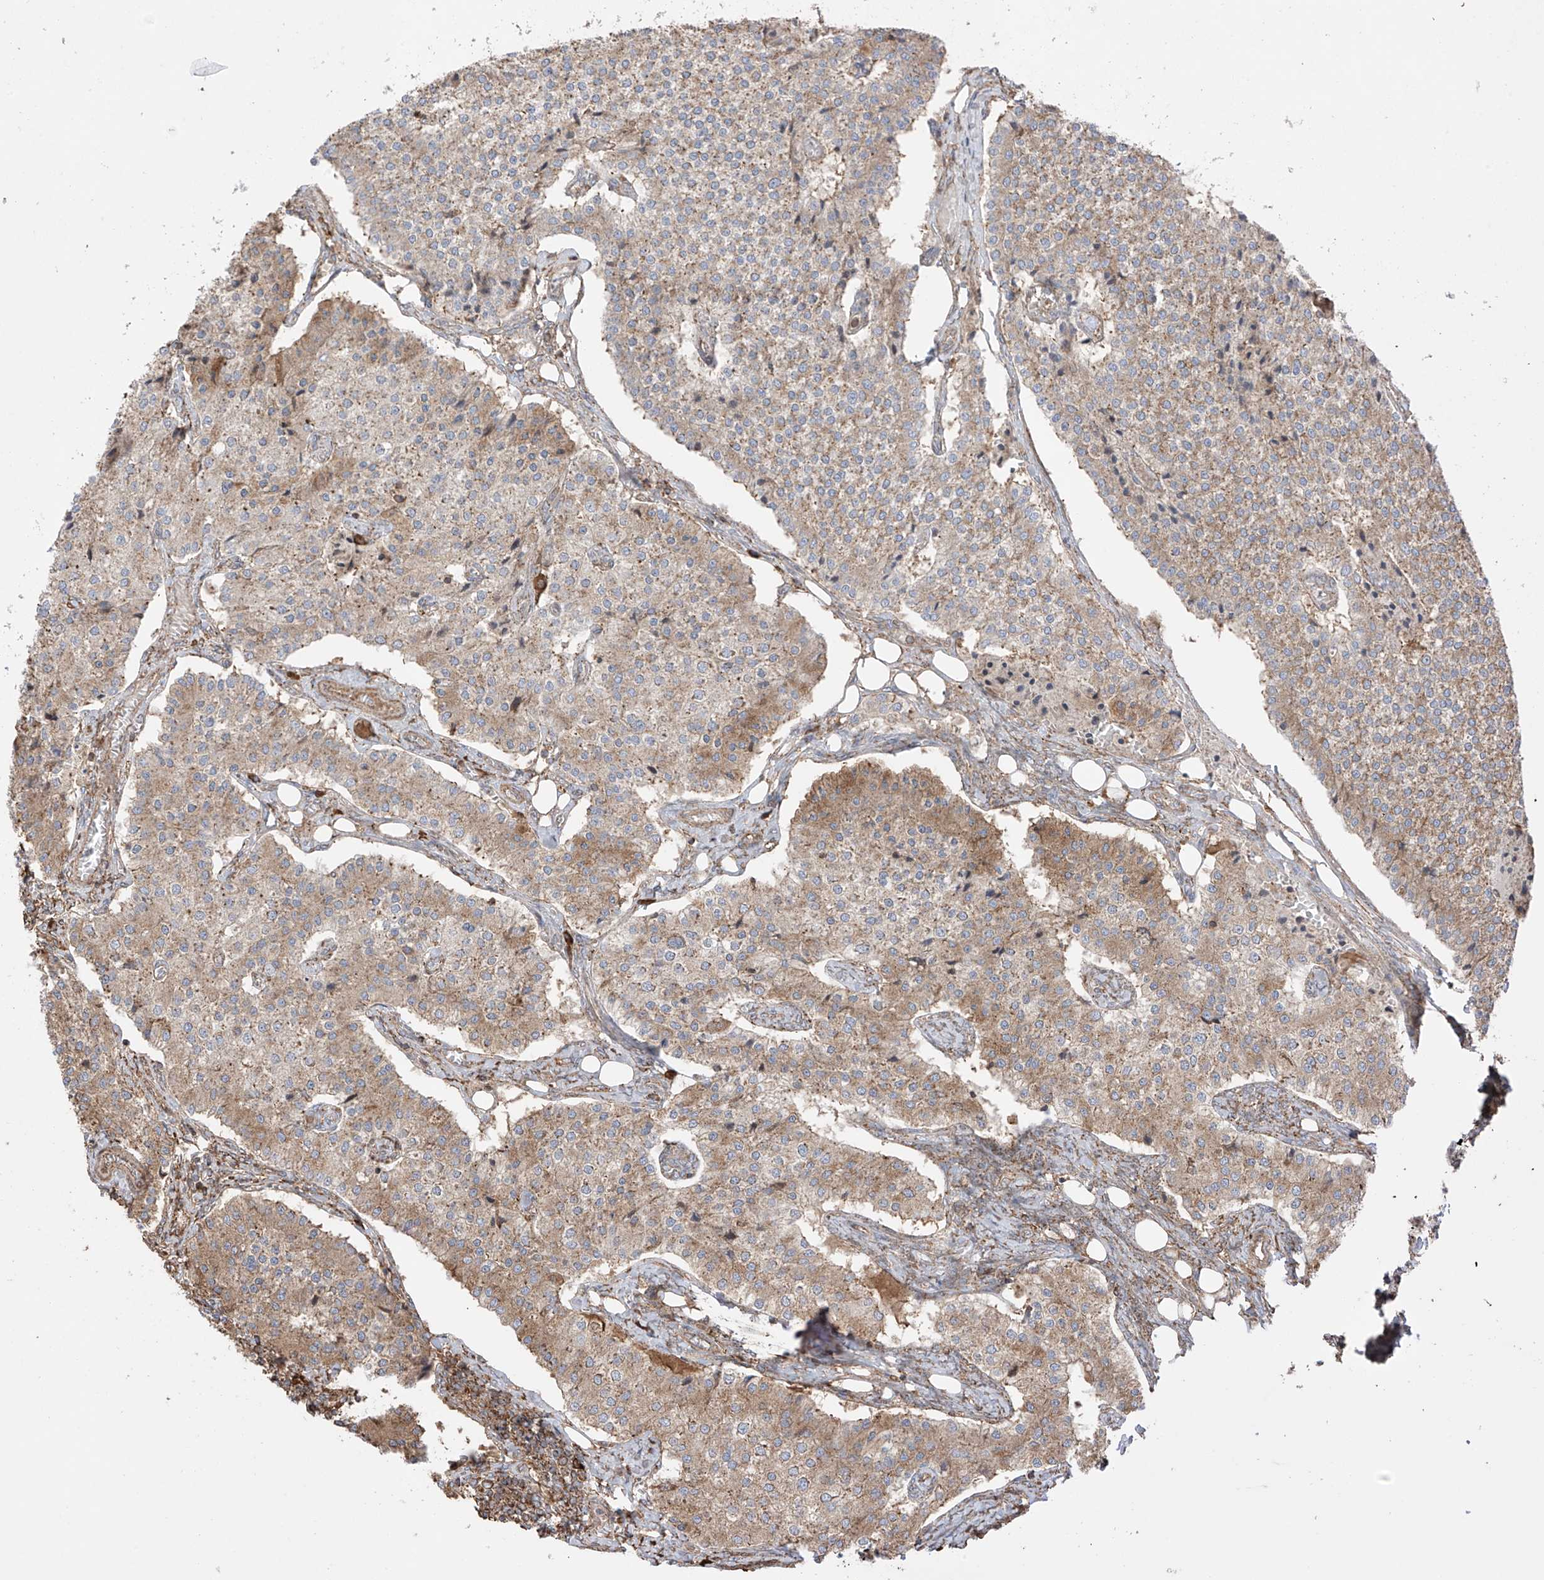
{"staining": {"intensity": "moderate", "quantity": ">75%", "location": "cytoplasmic/membranous"}, "tissue": "carcinoid", "cell_type": "Tumor cells", "image_type": "cancer", "snomed": [{"axis": "morphology", "description": "Carcinoid, malignant, NOS"}, {"axis": "topography", "description": "Colon"}], "caption": "IHC histopathology image of neoplastic tissue: malignant carcinoid stained using IHC displays medium levels of moderate protein expression localized specifically in the cytoplasmic/membranous of tumor cells, appearing as a cytoplasmic/membranous brown color.", "gene": "XKR3", "patient": {"sex": "female", "age": 52}}